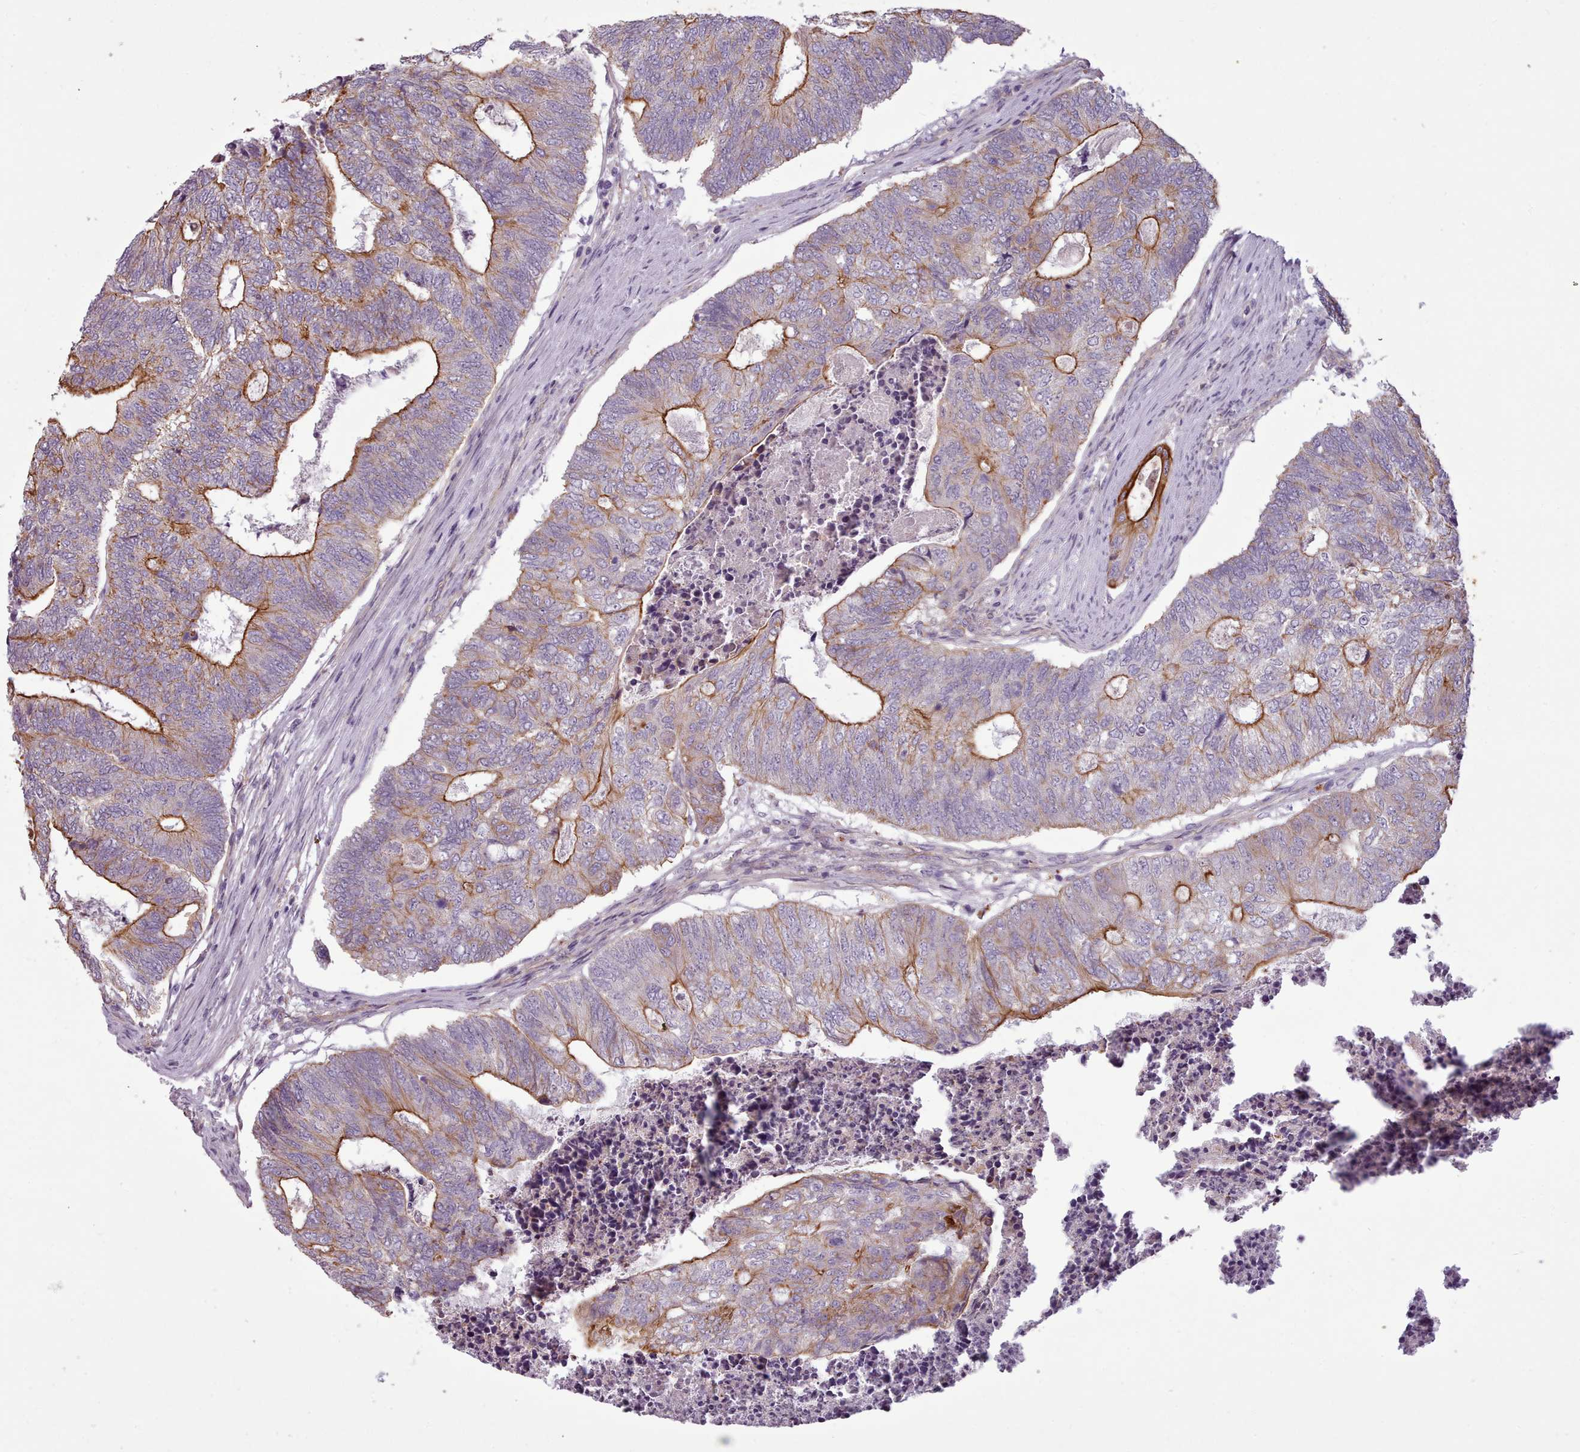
{"staining": {"intensity": "strong", "quantity": "<25%", "location": "cytoplasmic/membranous"}, "tissue": "colorectal cancer", "cell_type": "Tumor cells", "image_type": "cancer", "snomed": [{"axis": "morphology", "description": "Adenocarcinoma, NOS"}, {"axis": "topography", "description": "Colon"}], "caption": "Immunohistochemical staining of adenocarcinoma (colorectal) exhibits strong cytoplasmic/membranous protein expression in about <25% of tumor cells.", "gene": "PLD4", "patient": {"sex": "female", "age": 67}}